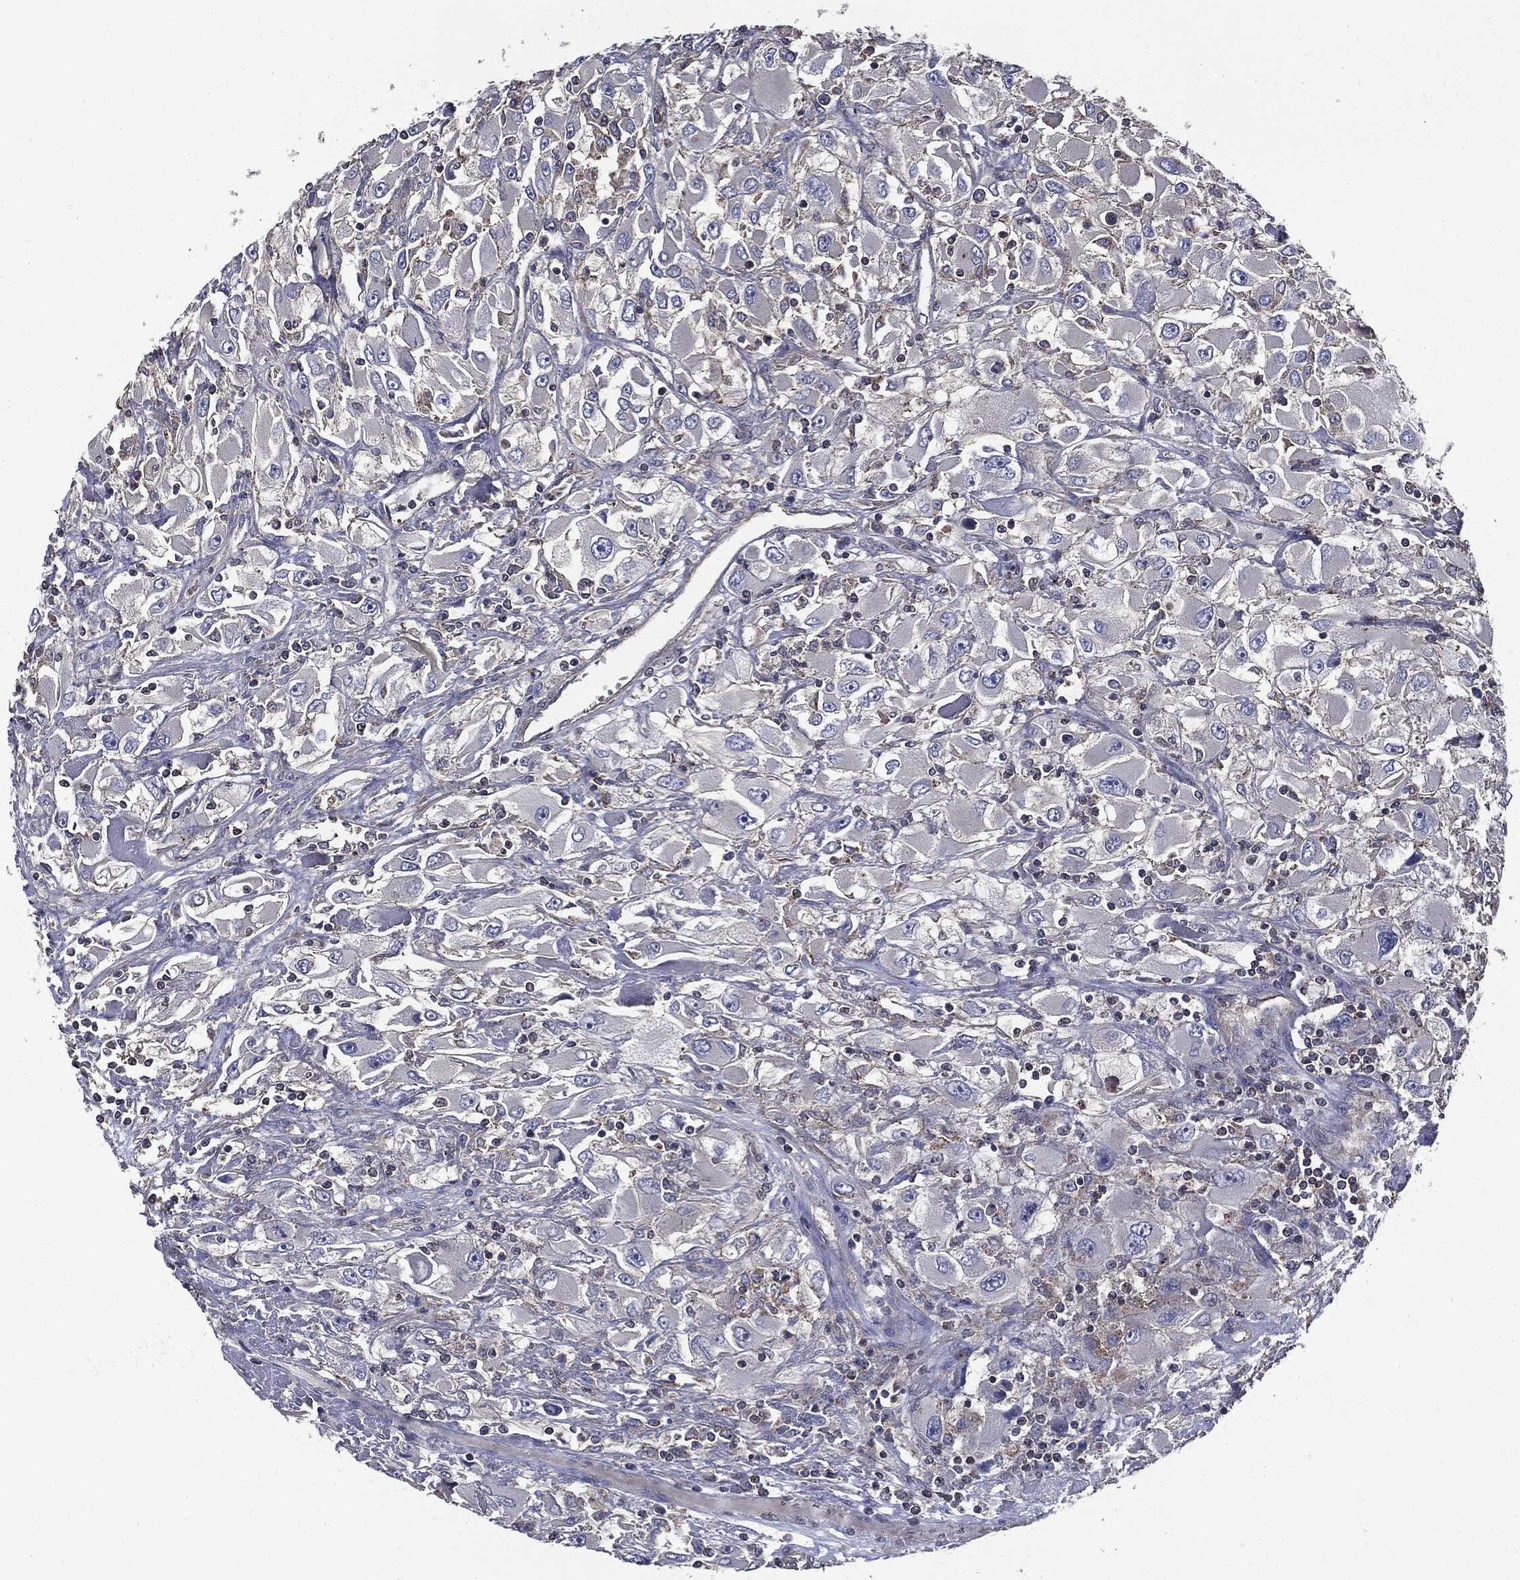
{"staining": {"intensity": "negative", "quantity": "none", "location": "none"}, "tissue": "renal cancer", "cell_type": "Tumor cells", "image_type": "cancer", "snomed": [{"axis": "morphology", "description": "Adenocarcinoma, NOS"}, {"axis": "topography", "description": "Kidney"}], "caption": "Tumor cells show no significant staining in adenocarcinoma (renal). (DAB immunohistochemistry (IHC) with hematoxylin counter stain).", "gene": "PDCD6IP", "patient": {"sex": "female", "age": 52}}